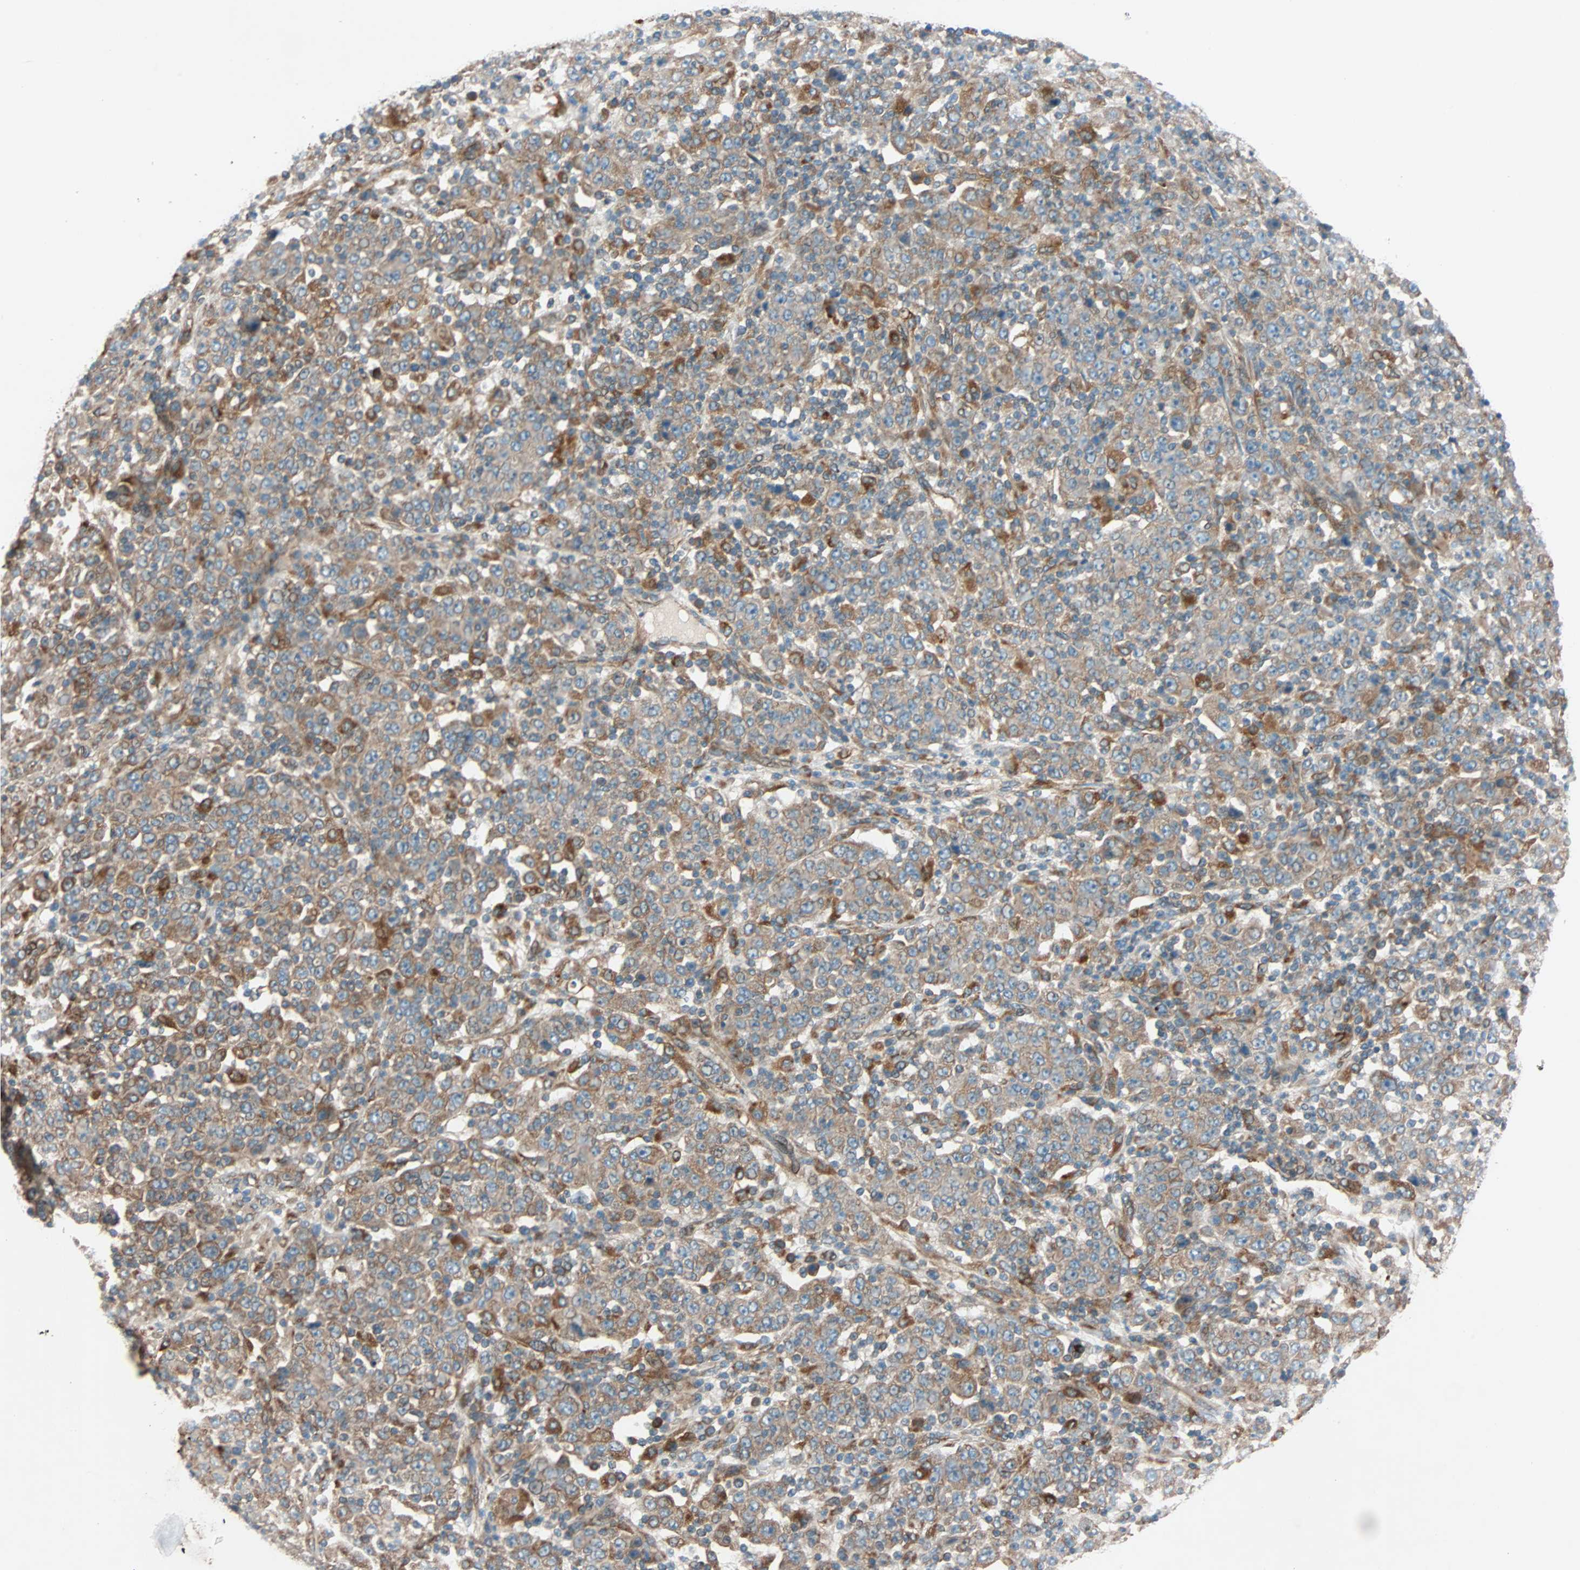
{"staining": {"intensity": "moderate", "quantity": ">75%", "location": "cytoplasmic/membranous"}, "tissue": "stomach cancer", "cell_type": "Tumor cells", "image_type": "cancer", "snomed": [{"axis": "morphology", "description": "Normal tissue, NOS"}, {"axis": "morphology", "description": "Adenocarcinoma, NOS"}, {"axis": "topography", "description": "Stomach, upper"}, {"axis": "topography", "description": "Stomach"}], "caption": "This is a histology image of immunohistochemistry staining of stomach cancer (adenocarcinoma), which shows moderate staining in the cytoplasmic/membranous of tumor cells.", "gene": "PHYH", "patient": {"sex": "male", "age": 59}}